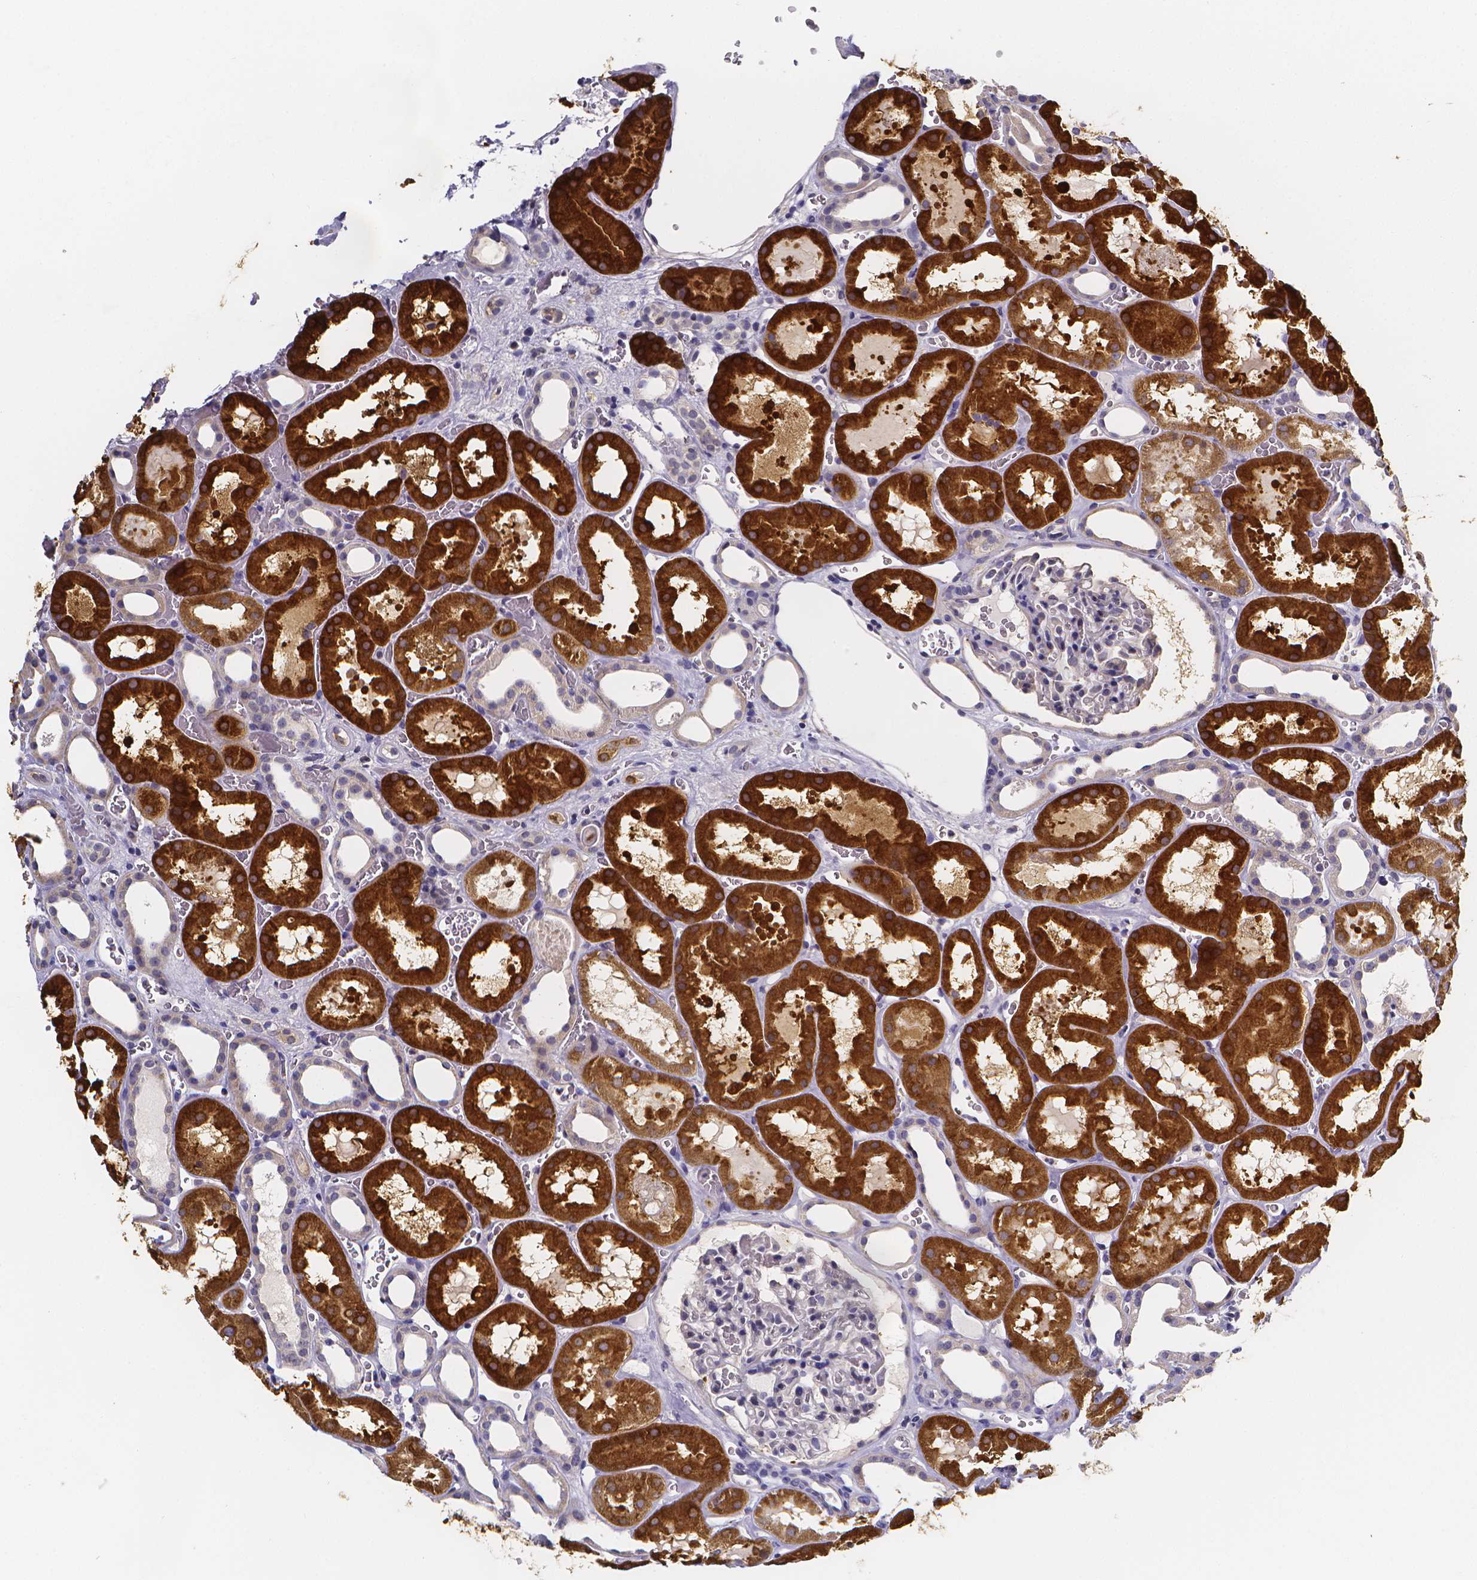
{"staining": {"intensity": "negative", "quantity": "none", "location": "none"}, "tissue": "kidney", "cell_type": "Cells in glomeruli", "image_type": "normal", "snomed": [{"axis": "morphology", "description": "Normal tissue, NOS"}, {"axis": "topography", "description": "Kidney"}], "caption": "Micrograph shows no significant protein staining in cells in glomeruli of unremarkable kidney. Nuclei are stained in blue.", "gene": "PAH", "patient": {"sex": "female", "age": 41}}